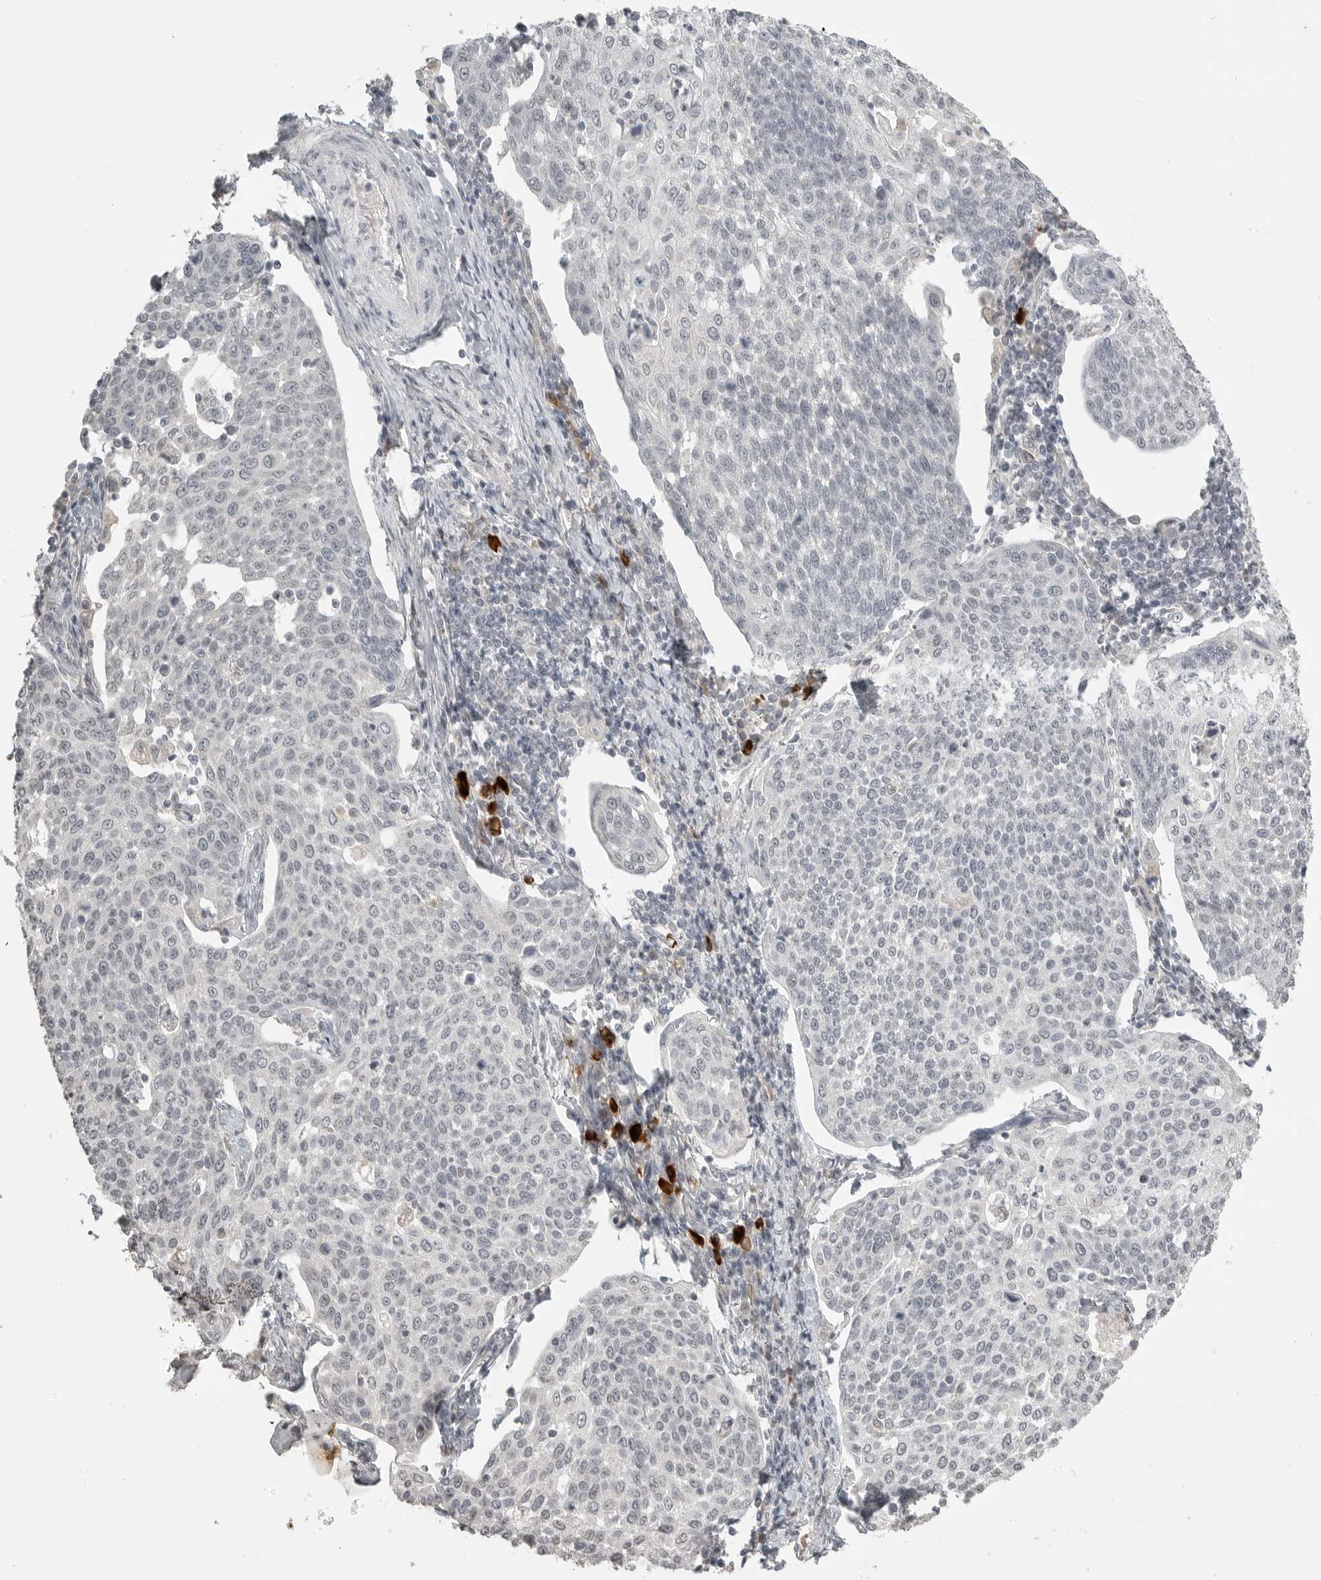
{"staining": {"intensity": "negative", "quantity": "none", "location": "none"}, "tissue": "cervical cancer", "cell_type": "Tumor cells", "image_type": "cancer", "snomed": [{"axis": "morphology", "description": "Squamous cell carcinoma, NOS"}, {"axis": "topography", "description": "Cervix"}], "caption": "A high-resolution histopathology image shows immunohistochemistry staining of squamous cell carcinoma (cervical), which reveals no significant expression in tumor cells.", "gene": "SMG8", "patient": {"sex": "female", "age": 34}}